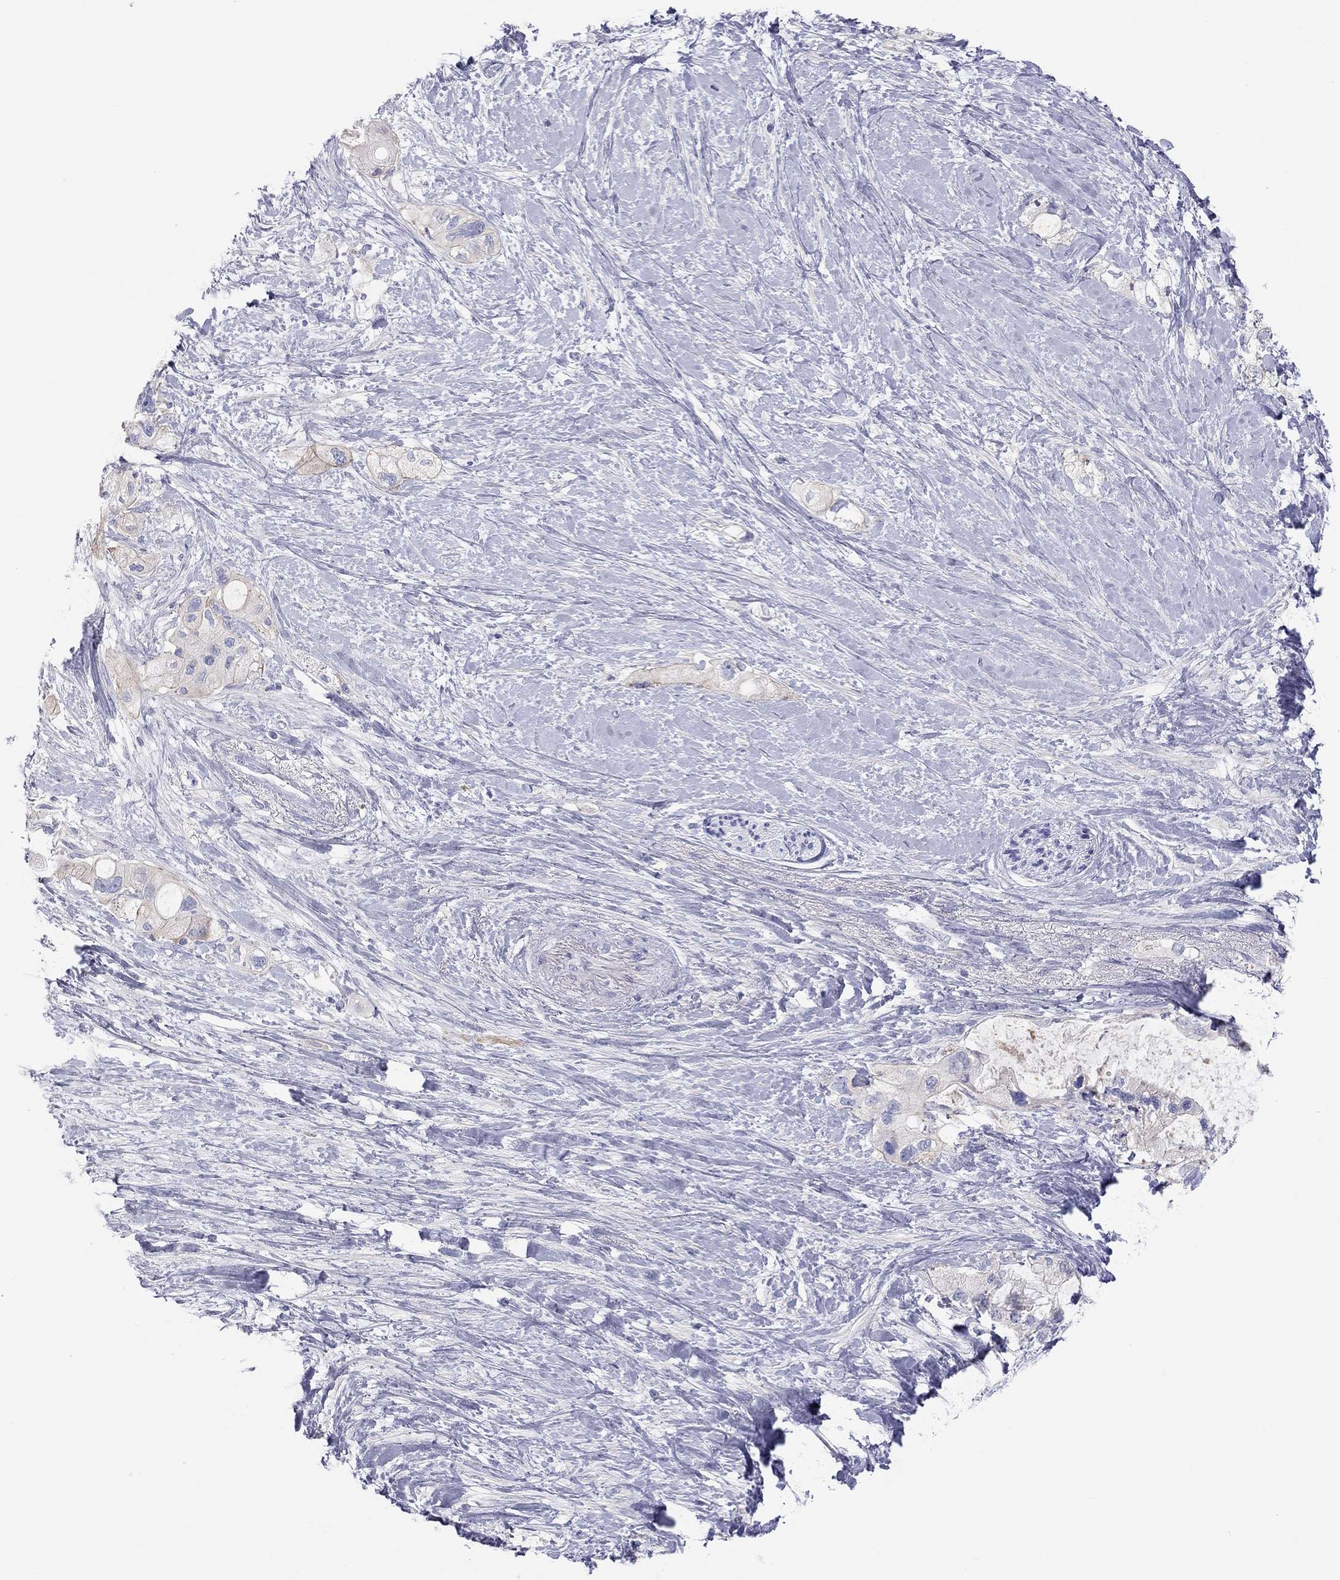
{"staining": {"intensity": "negative", "quantity": "none", "location": "none"}, "tissue": "pancreatic cancer", "cell_type": "Tumor cells", "image_type": "cancer", "snomed": [{"axis": "morphology", "description": "Adenocarcinoma, NOS"}, {"axis": "topography", "description": "Pancreas"}], "caption": "Immunohistochemical staining of pancreatic adenocarcinoma shows no significant positivity in tumor cells.", "gene": "ST7L", "patient": {"sex": "female", "age": 56}}